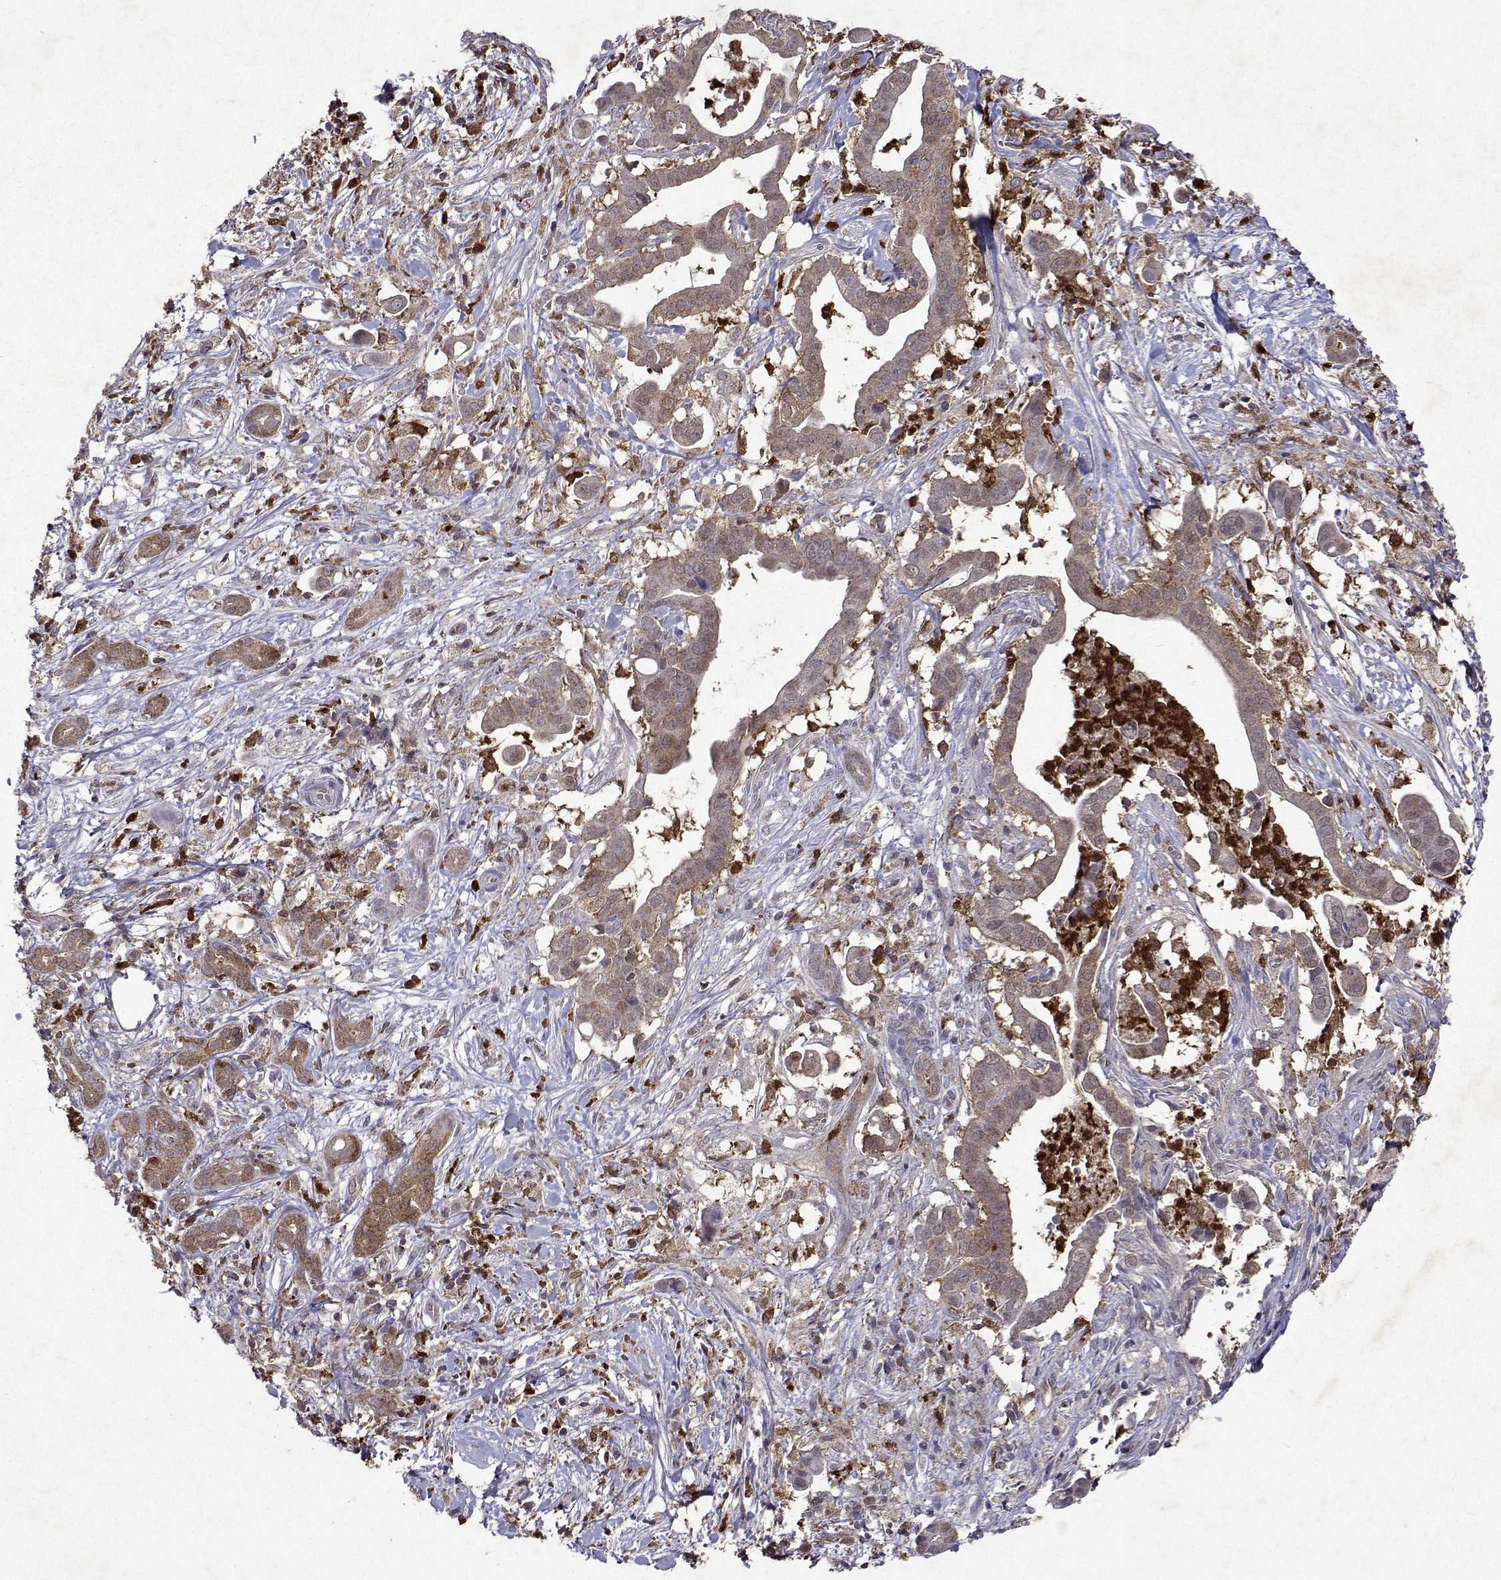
{"staining": {"intensity": "negative", "quantity": "none", "location": "none"}, "tissue": "pancreatic cancer", "cell_type": "Tumor cells", "image_type": "cancer", "snomed": [{"axis": "morphology", "description": "Adenocarcinoma, NOS"}, {"axis": "topography", "description": "Pancreas"}], "caption": "A high-resolution histopathology image shows immunohistochemistry (IHC) staining of adenocarcinoma (pancreatic), which reveals no significant expression in tumor cells. (DAB immunohistochemistry (IHC) with hematoxylin counter stain).", "gene": "APAF1", "patient": {"sex": "male", "age": 61}}